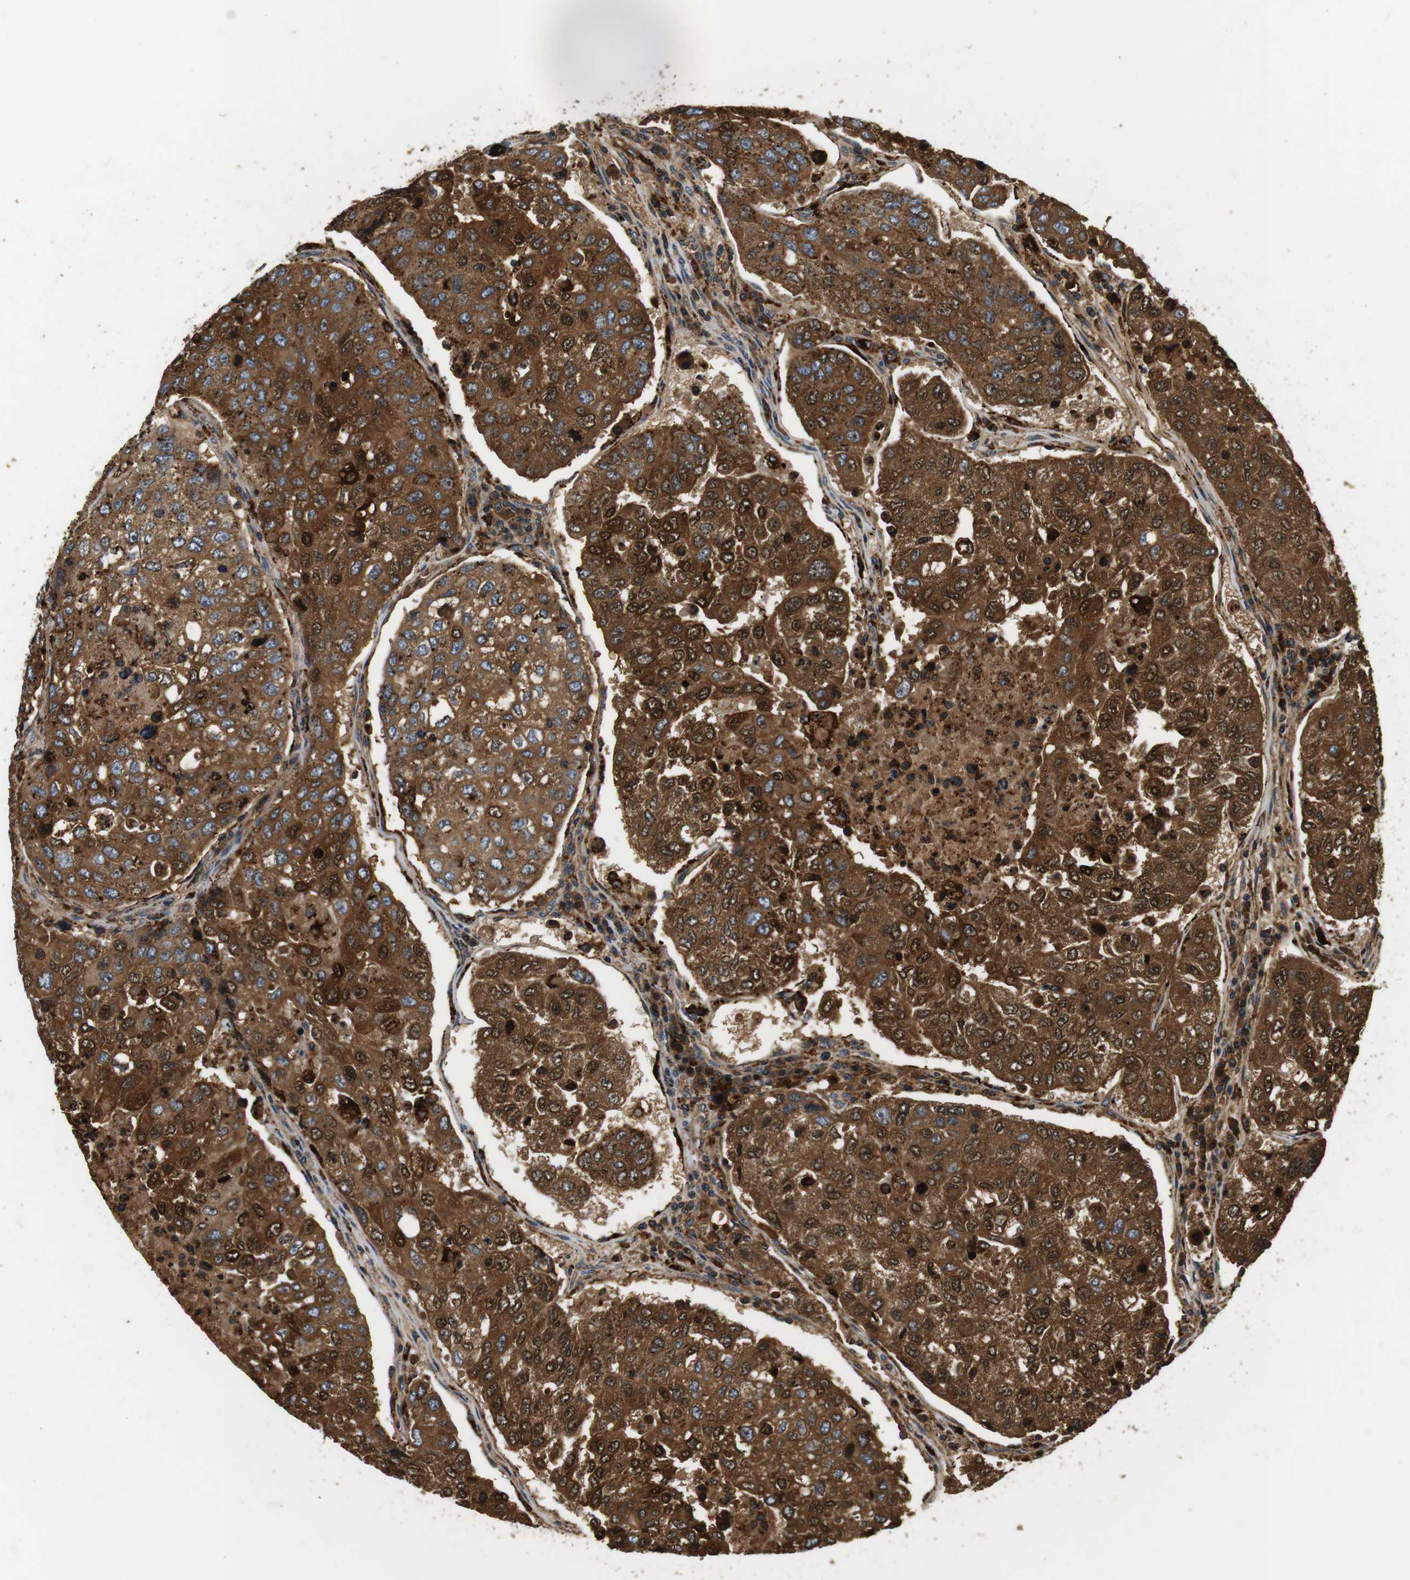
{"staining": {"intensity": "strong", "quantity": ">75%", "location": "cytoplasmic/membranous,nuclear"}, "tissue": "urothelial cancer", "cell_type": "Tumor cells", "image_type": "cancer", "snomed": [{"axis": "morphology", "description": "Urothelial carcinoma, High grade"}, {"axis": "topography", "description": "Lymph node"}, {"axis": "topography", "description": "Urinary bladder"}], "caption": "Immunohistochemistry (IHC) histopathology image of neoplastic tissue: urothelial cancer stained using IHC shows high levels of strong protein expression localized specifically in the cytoplasmic/membranous and nuclear of tumor cells, appearing as a cytoplasmic/membranous and nuclear brown color.", "gene": "TXNRD1", "patient": {"sex": "male", "age": 51}}